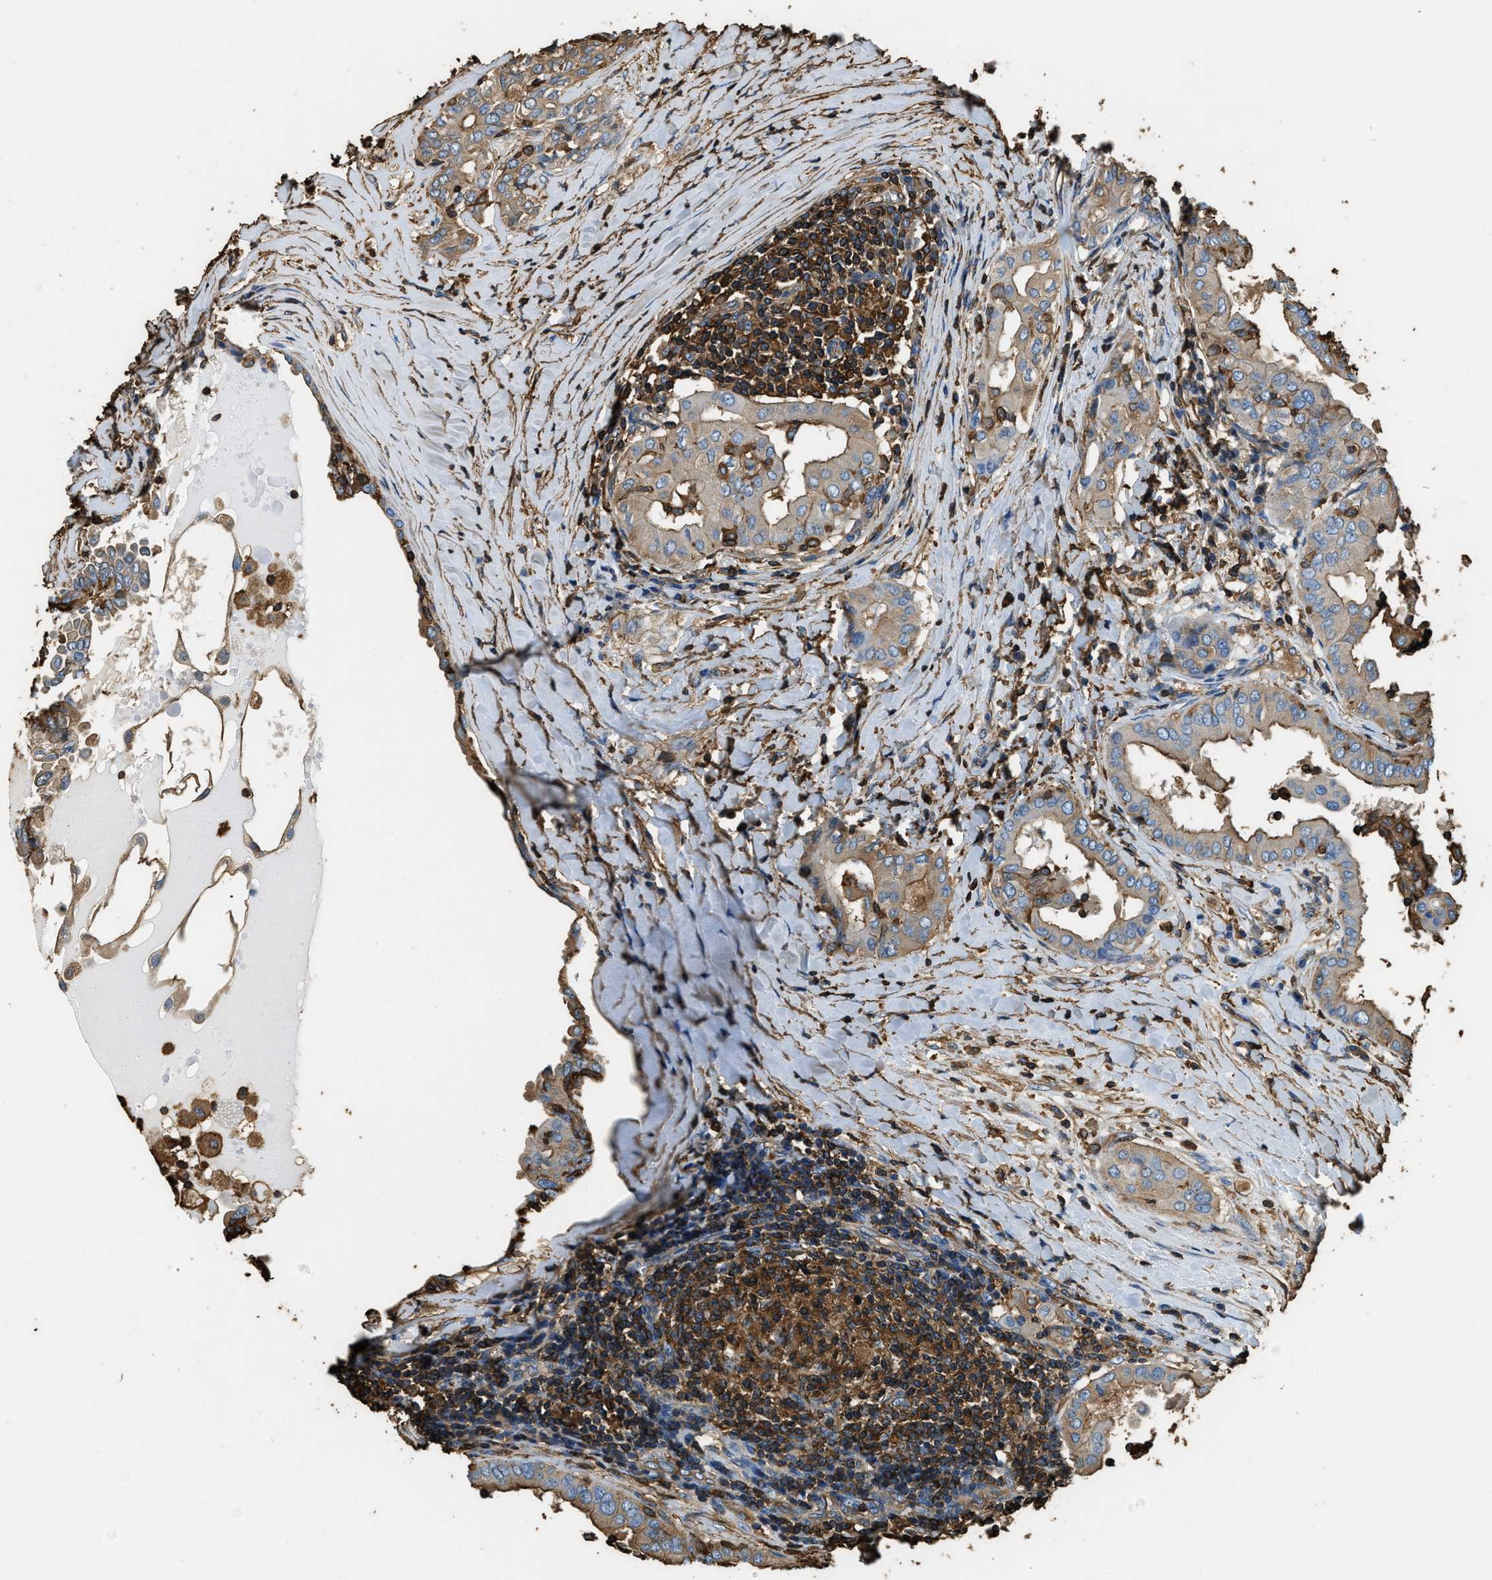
{"staining": {"intensity": "moderate", "quantity": ">75%", "location": "cytoplasmic/membranous"}, "tissue": "thyroid cancer", "cell_type": "Tumor cells", "image_type": "cancer", "snomed": [{"axis": "morphology", "description": "Papillary adenocarcinoma, NOS"}, {"axis": "topography", "description": "Thyroid gland"}], "caption": "Human thyroid cancer (papillary adenocarcinoma) stained with a brown dye exhibits moderate cytoplasmic/membranous positive positivity in approximately >75% of tumor cells.", "gene": "ACCS", "patient": {"sex": "male", "age": 33}}